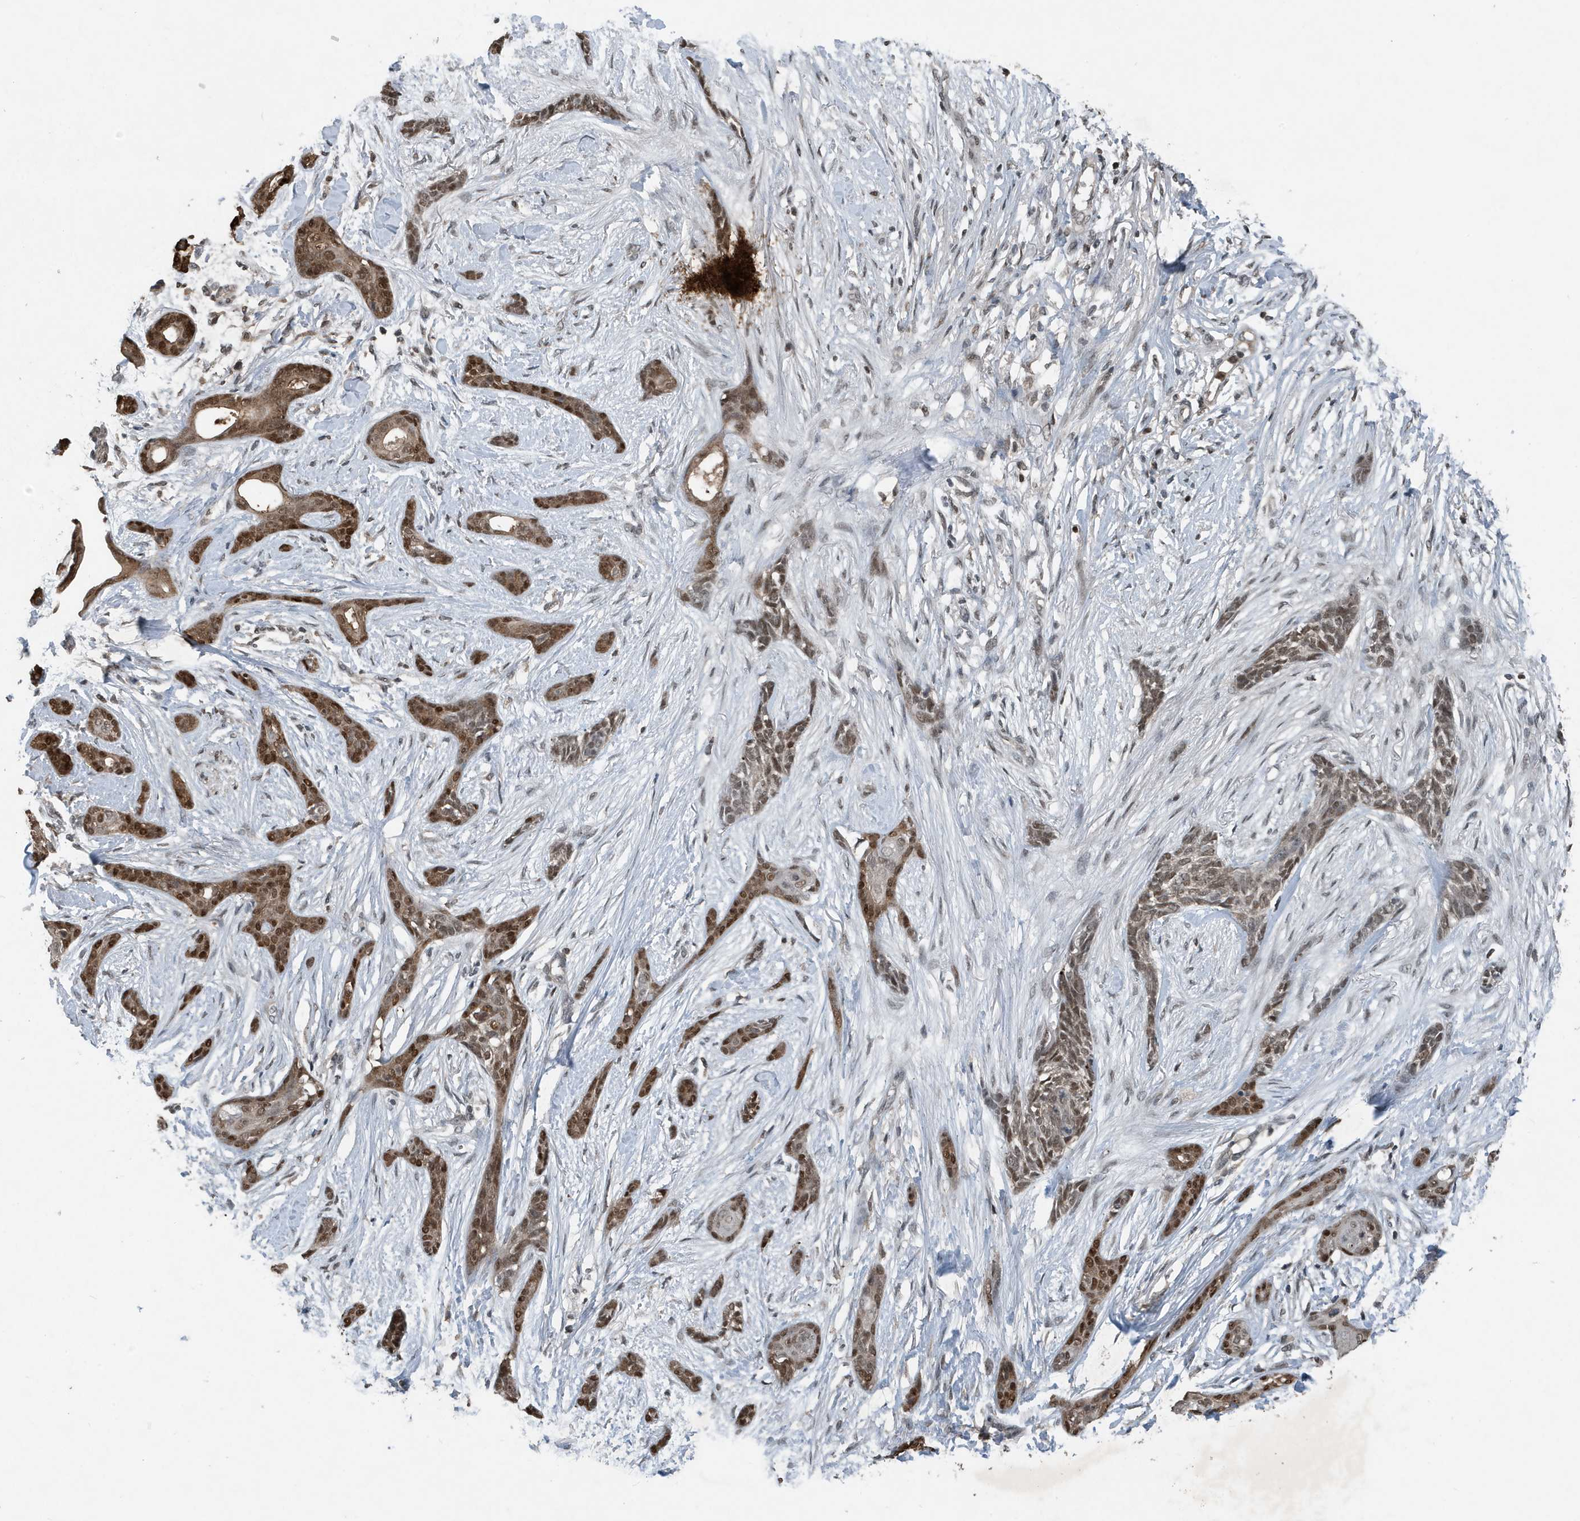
{"staining": {"intensity": "moderate", "quantity": ">75%", "location": "nuclear"}, "tissue": "skin cancer", "cell_type": "Tumor cells", "image_type": "cancer", "snomed": [{"axis": "morphology", "description": "Basal cell carcinoma"}, {"axis": "morphology", "description": "Adnexal tumor, benign"}, {"axis": "topography", "description": "Skin"}], "caption": "DAB immunohistochemical staining of skin cancer reveals moderate nuclear protein positivity in approximately >75% of tumor cells.", "gene": "HSPA1A", "patient": {"sex": "female", "age": 42}}